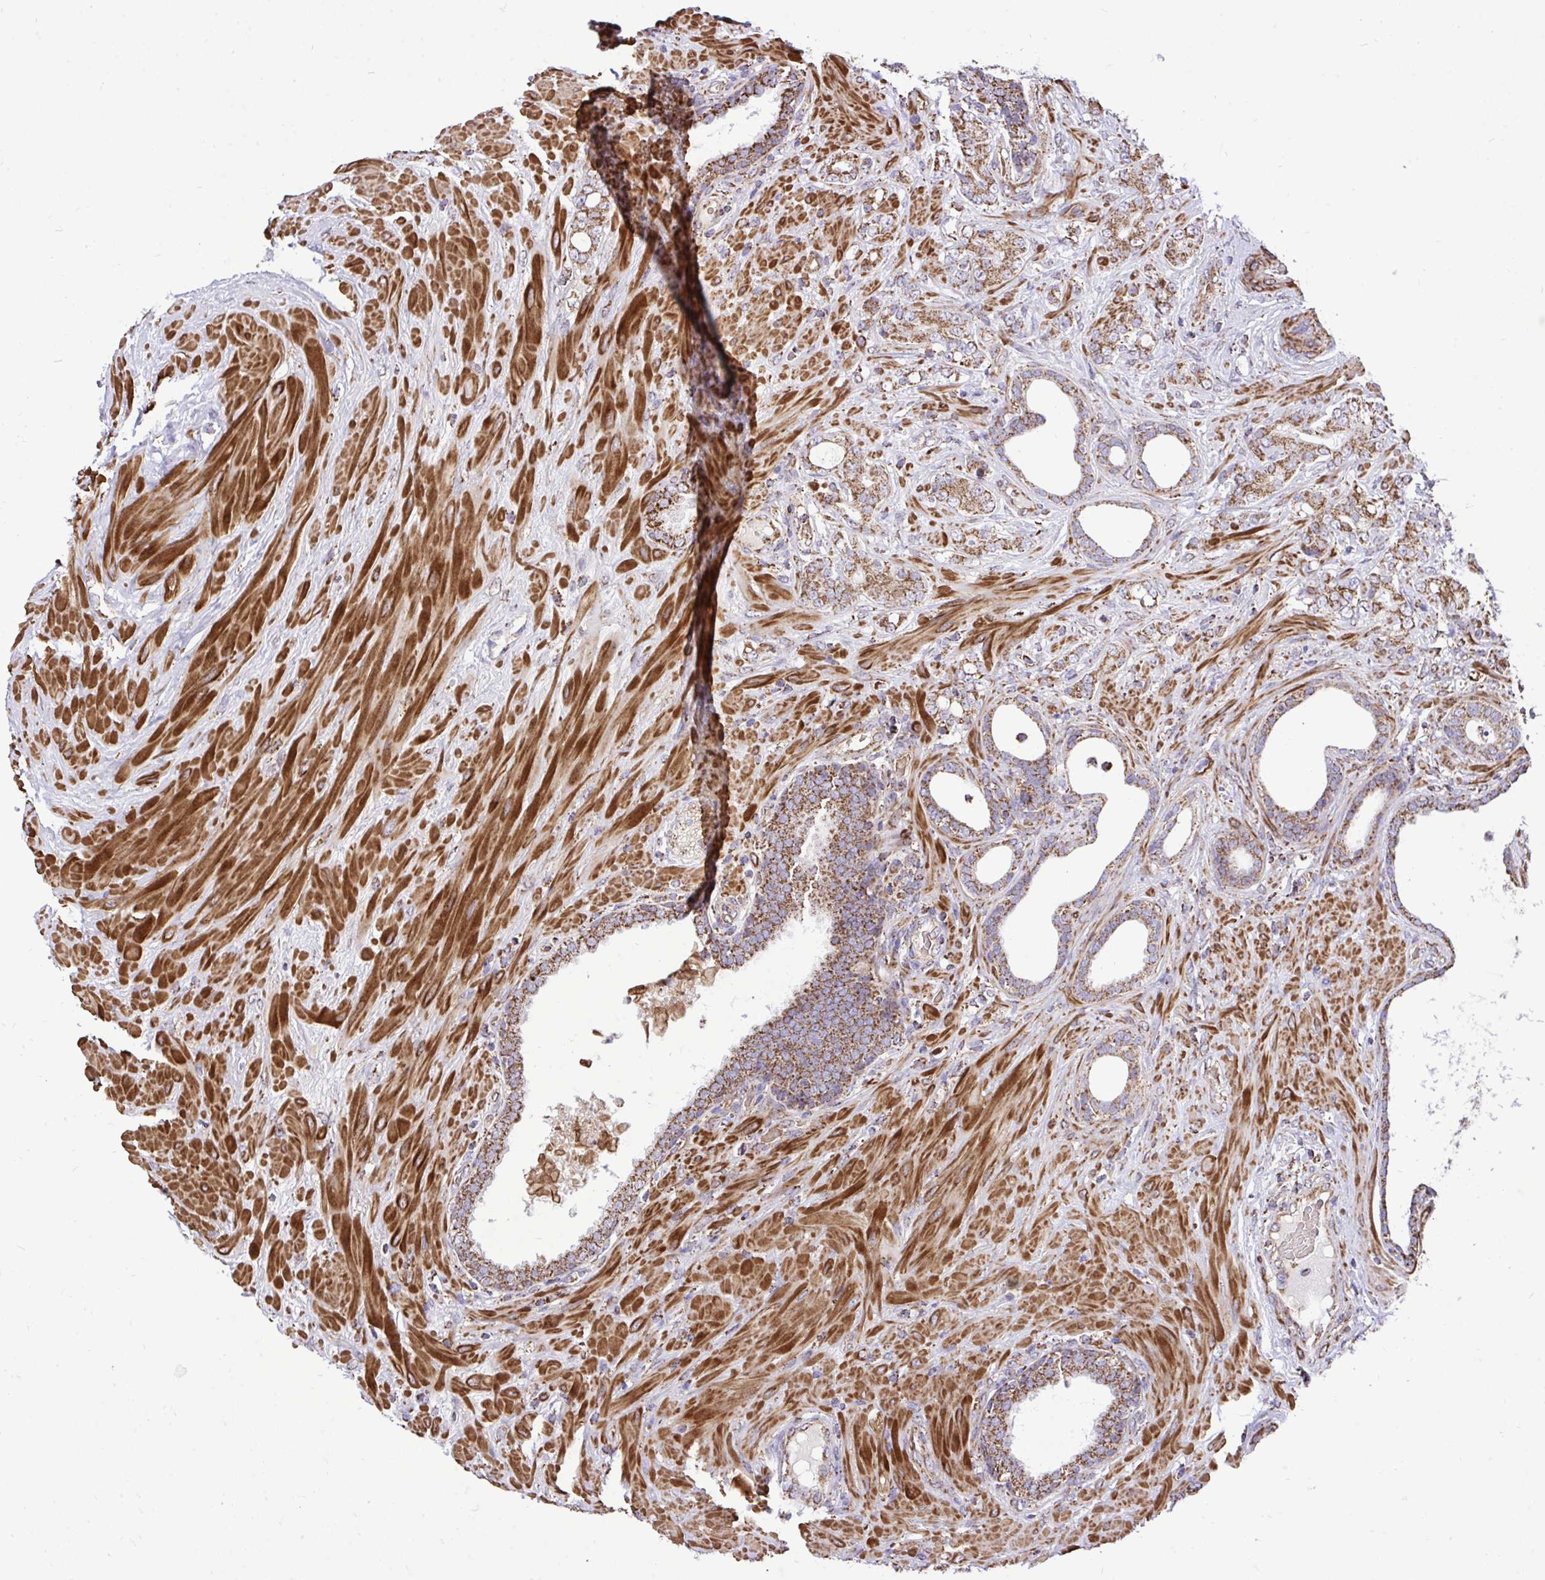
{"staining": {"intensity": "moderate", "quantity": ">75%", "location": "cytoplasmic/membranous"}, "tissue": "prostate cancer", "cell_type": "Tumor cells", "image_type": "cancer", "snomed": [{"axis": "morphology", "description": "Adenocarcinoma, High grade"}, {"axis": "topography", "description": "Prostate"}], "caption": "Protein staining demonstrates moderate cytoplasmic/membranous staining in approximately >75% of tumor cells in prostate cancer (high-grade adenocarcinoma).", "gene": "UBE2C", "patient": {"sex": "male", "age": 62}}